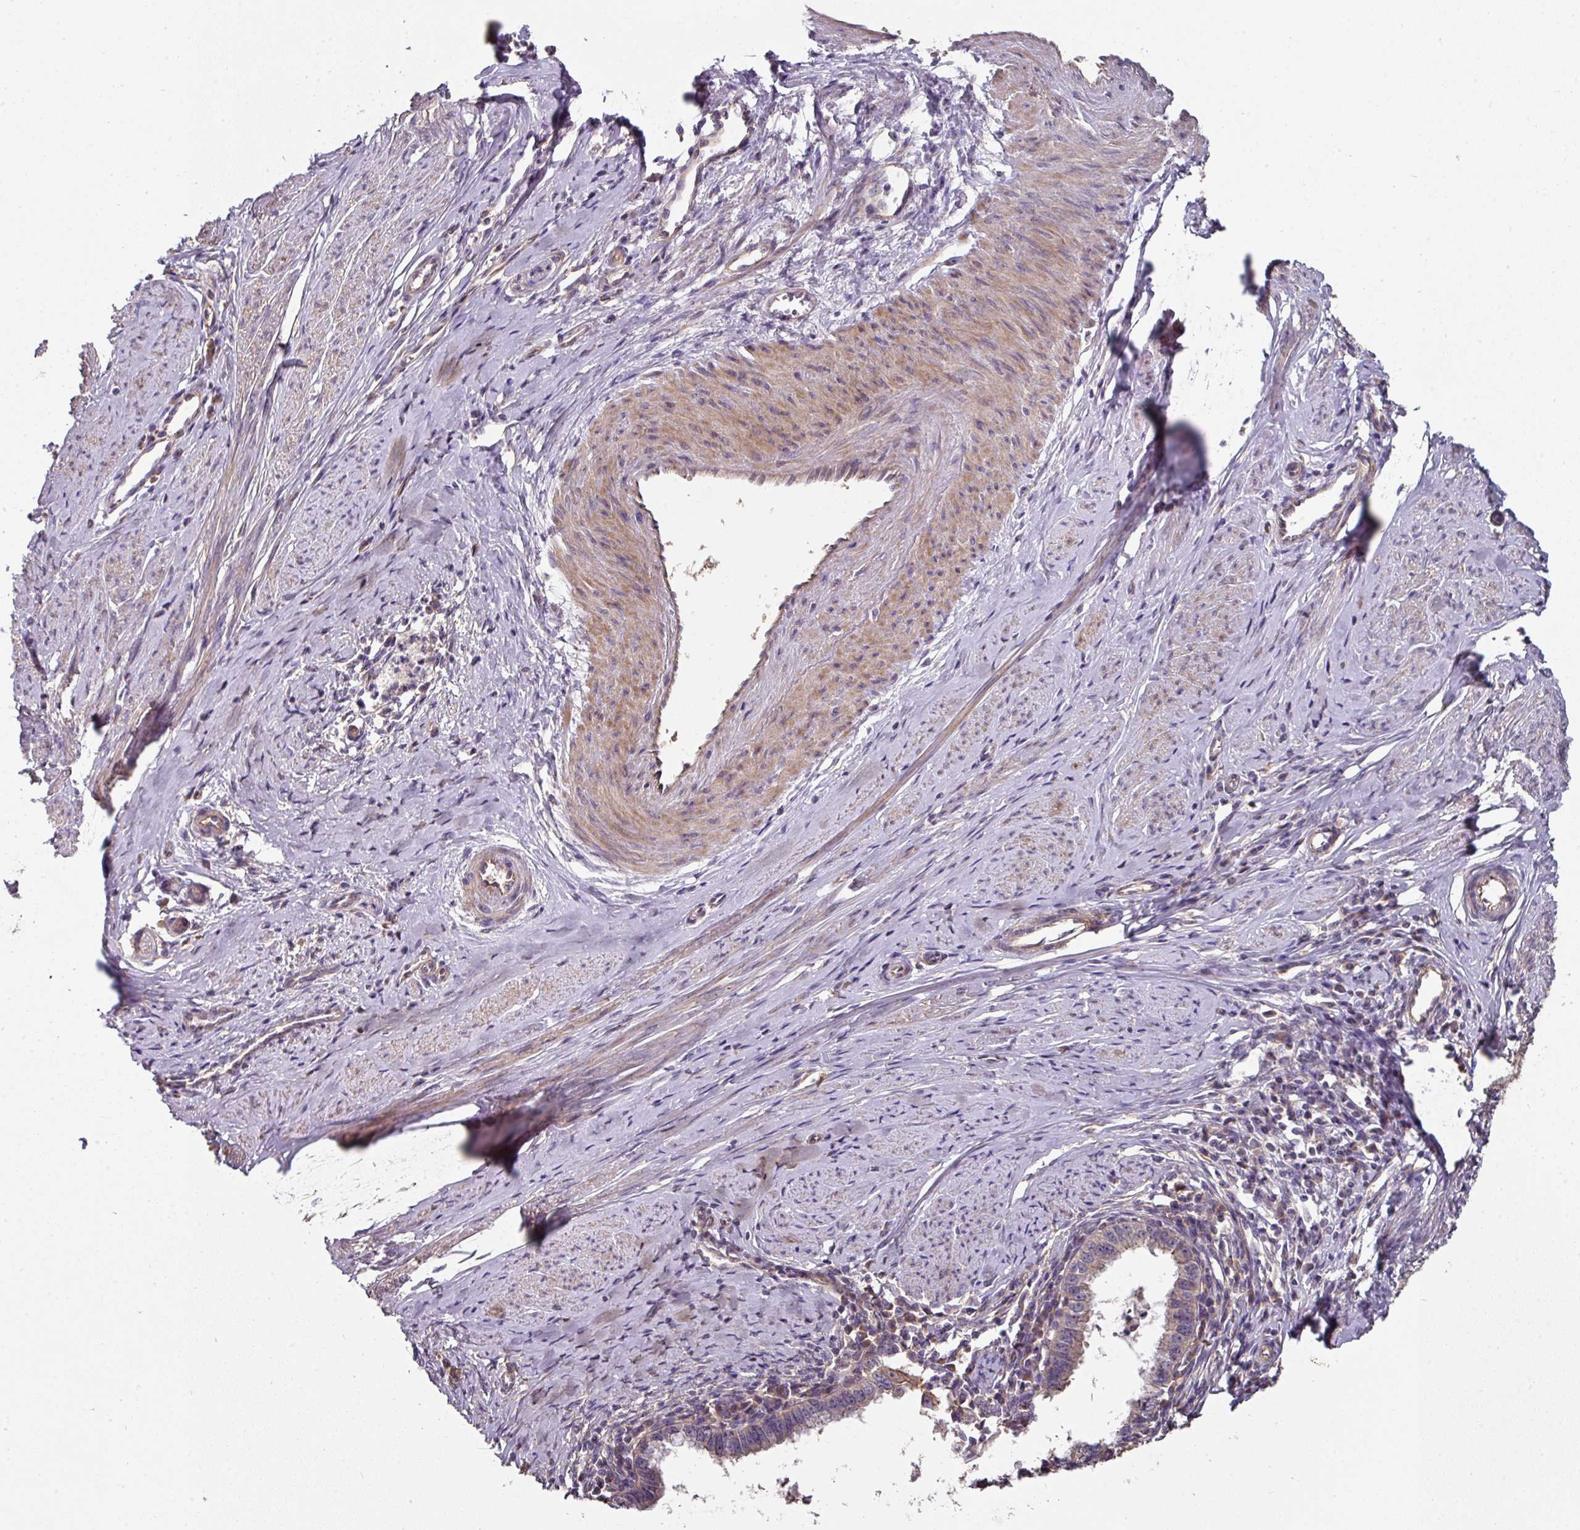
{"staining": {"intensity": "negative", "quantity": "none", "location": "none"}, "tissue": "cervical cancer", "cell_type": "Tumor cells", "image_type": "cancer", "snomed": [{"axis": "morphology", "description": "Adenocarcinoma, NOS"}, {"axis": "topography", "description": "Cervix"}], "caption": "IHC image of human cervical cancer stained for a protein (brown), which demonstrates no staining in tumor cells.", "gene": "C4orf48", "patient": {"sex": "female", "age": 36}}